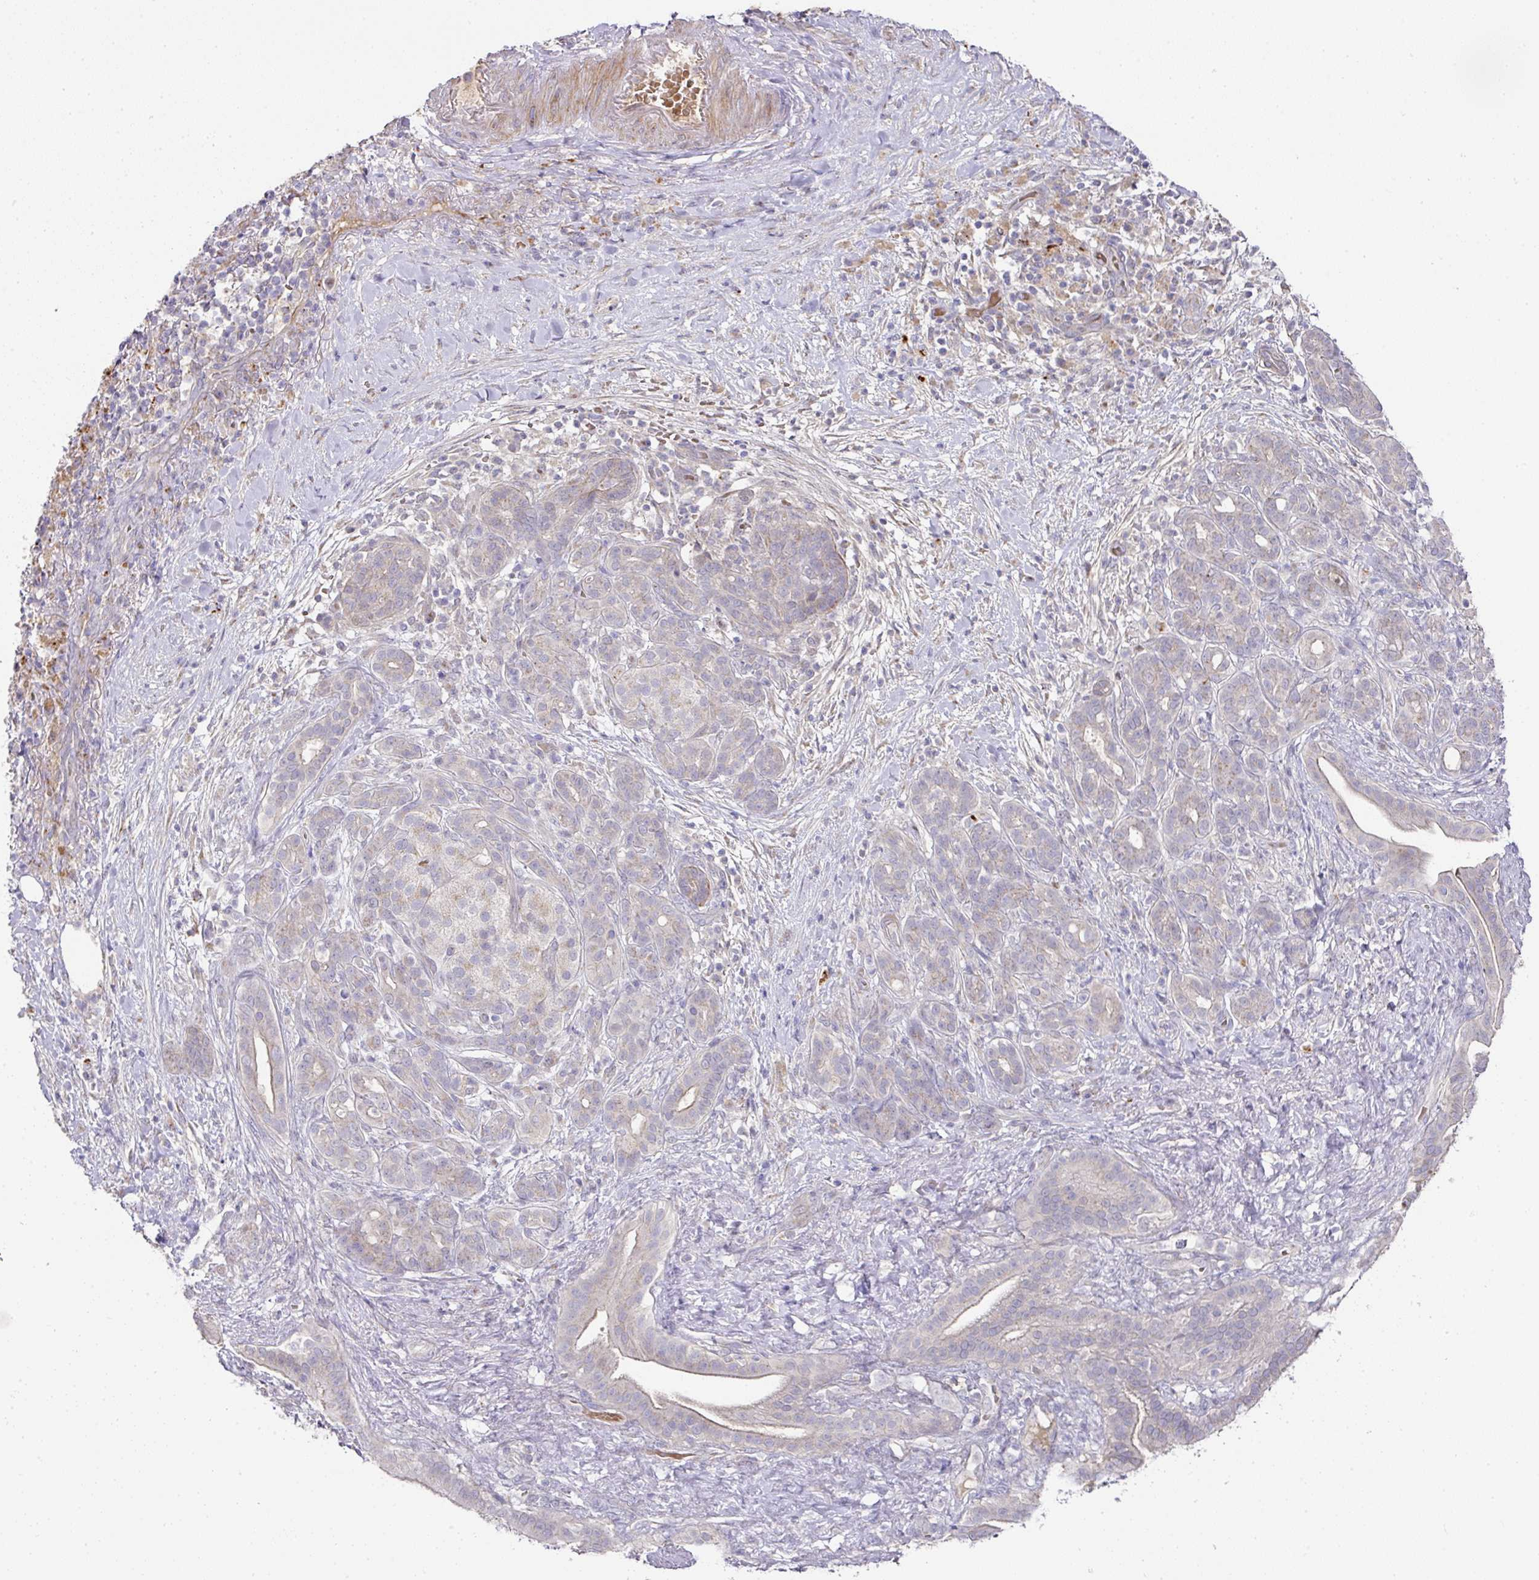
{"staining": {"intensity": "negative", "quantity": "none", "location": "none"}, "tissue": "pancreatic cancer", "cell_type": "Tumor cells", "image_type": "cancer", "snomed": [{"axis": "morphology", "description": "Adenocarcinoma, NOS"}, {"axis": "topography", "description": "Pancreas"}], "caption": "High power microscopy histopathology image of an immunohistochemistry (IHC) image of pancreatic cancer, revealing no significant positivity in tumor cells.", "gene": "TARM1", "patient": {"sex": "male", "age": 44}}